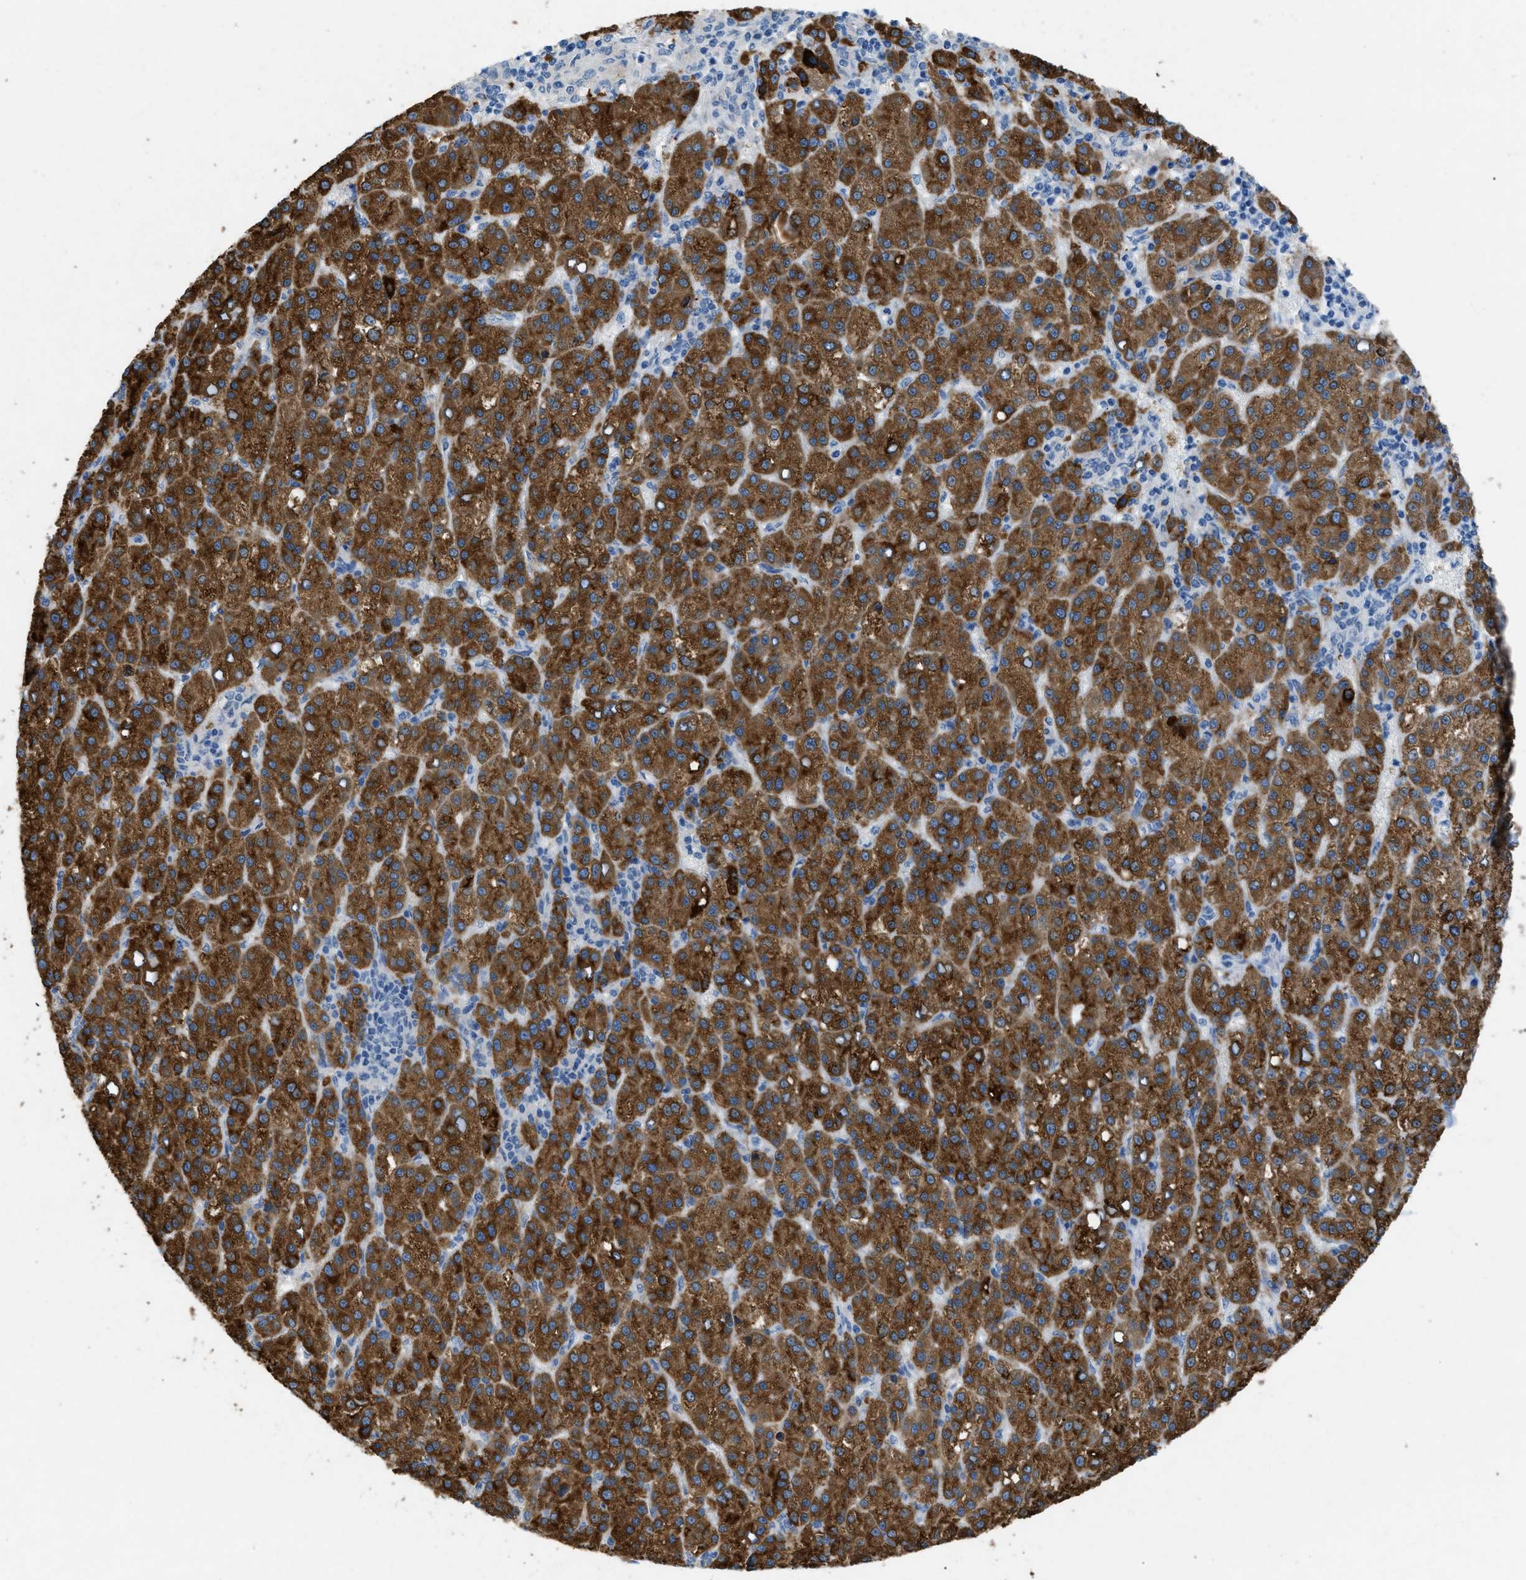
{"staining": {"intensity": "strong", "quantity": ">75%", "location": "cytoplasmic/membranous"}, "tissue": "liver cancer", "cell_type": "Tumor cells", "image_type": "cancer", "snomed": [{"axis": "morphology", "description": "Carcinoma, Hepatocellular, NOS"}, {"axis": "topography", "description": "Liver"}], "caption": "This is a photomicrograph of immunohistochemistry (IHC) staining of hepatocellular carcinoma (liver), which shows strong positivity in the cytoplasmic/membranous of tumor cells.", "gene": "TASOR", "patient": {"sex": "female", "age": 58}}